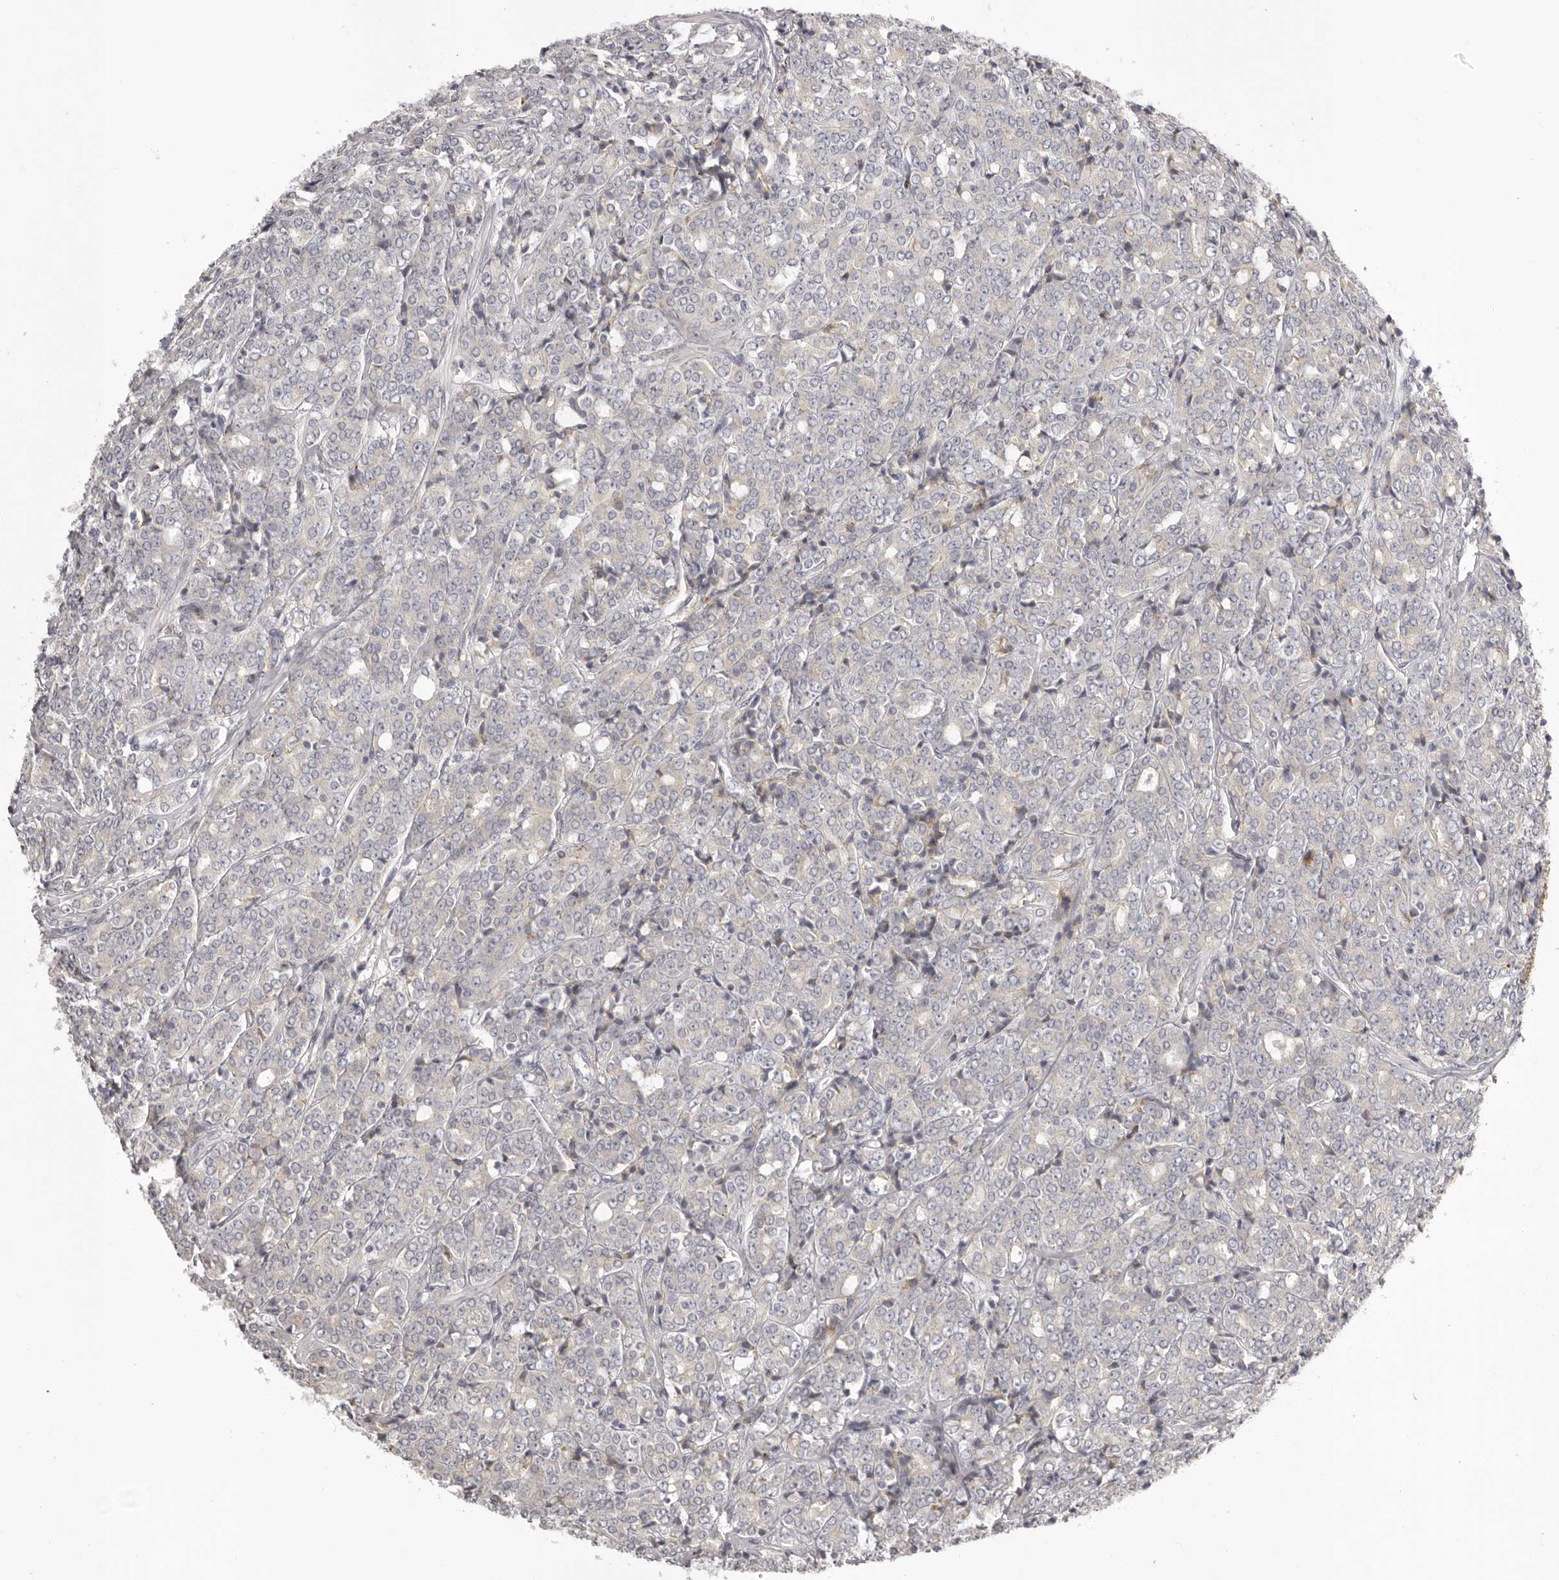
{"staining": {"intensity": "negative", "quantity": "none", "location": "none"}, "tissue": "prostate cancer", "cell_type": "Tumor cells", "image_type": "cancer", "snomed": [{"axis": "morphology", "description": "Adenocarcinoma, High grade"}, {"axis": "topography", "description": "Prostate"}], "caption": "Histopathology image shows no protein expression in tumor cells of prostate cancer (adenocarcinoma (high-grade)) tissue.", "gene": "OTUD3", "patient": {"sex": "male", "age": 62}}